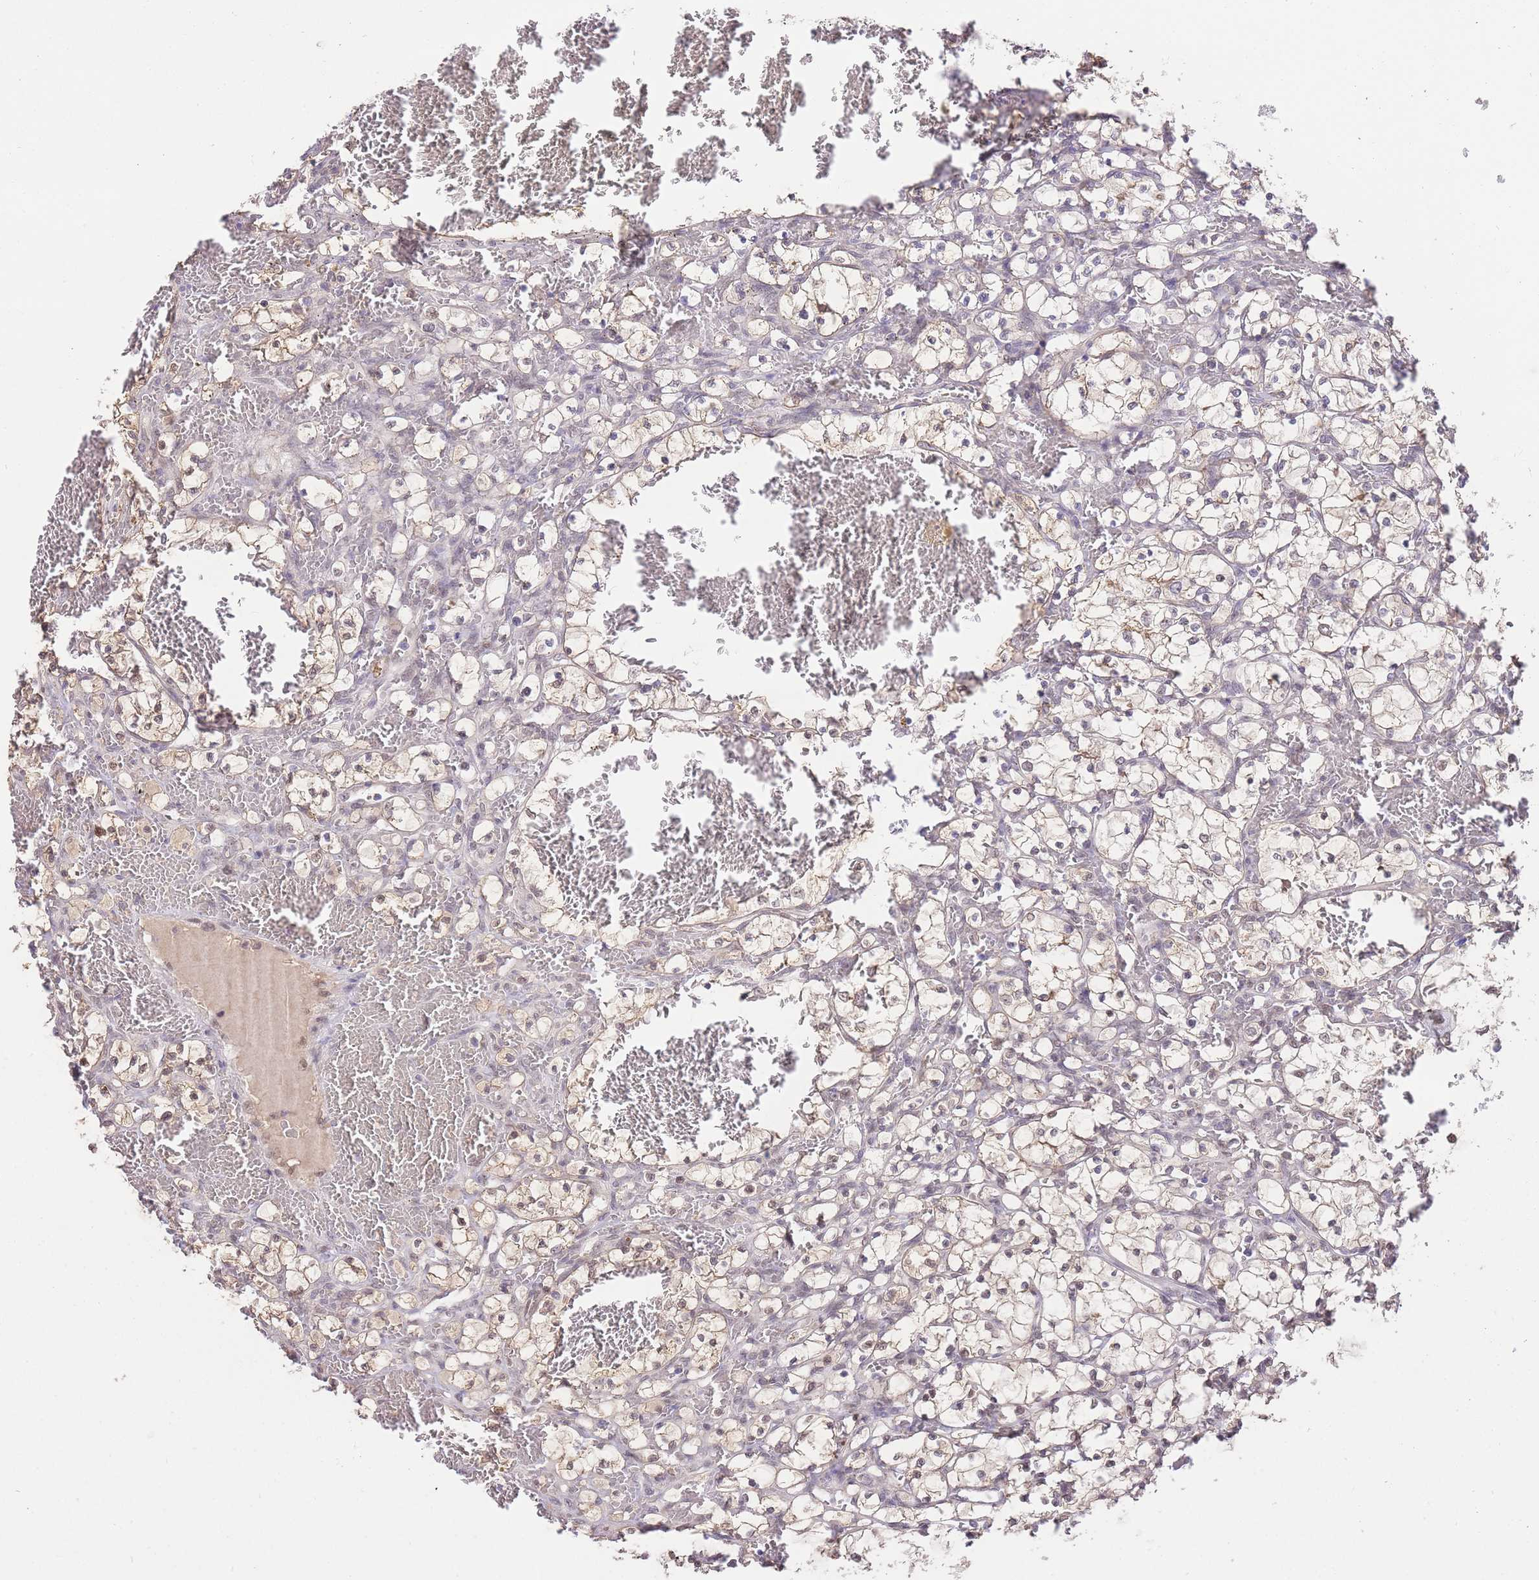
{"staining": {"intensity": "weak", "quantity": "<25%", "location": "nuclear"}, "tissue": "renal cancer", "cell_type": "Tumor cells", "image_type": "cancer", "snomed": [{"axis": "morphology", "description": "Adenocarcinoma, NOS"}, {"axis": "topography", "description": "Kidney"}], "caption": "Image shows no protein expression in tumor cells of renal adenocarcinoma tissue.", "gene": "UBXN7", "patient": {"sex": "female", "age": 69}}